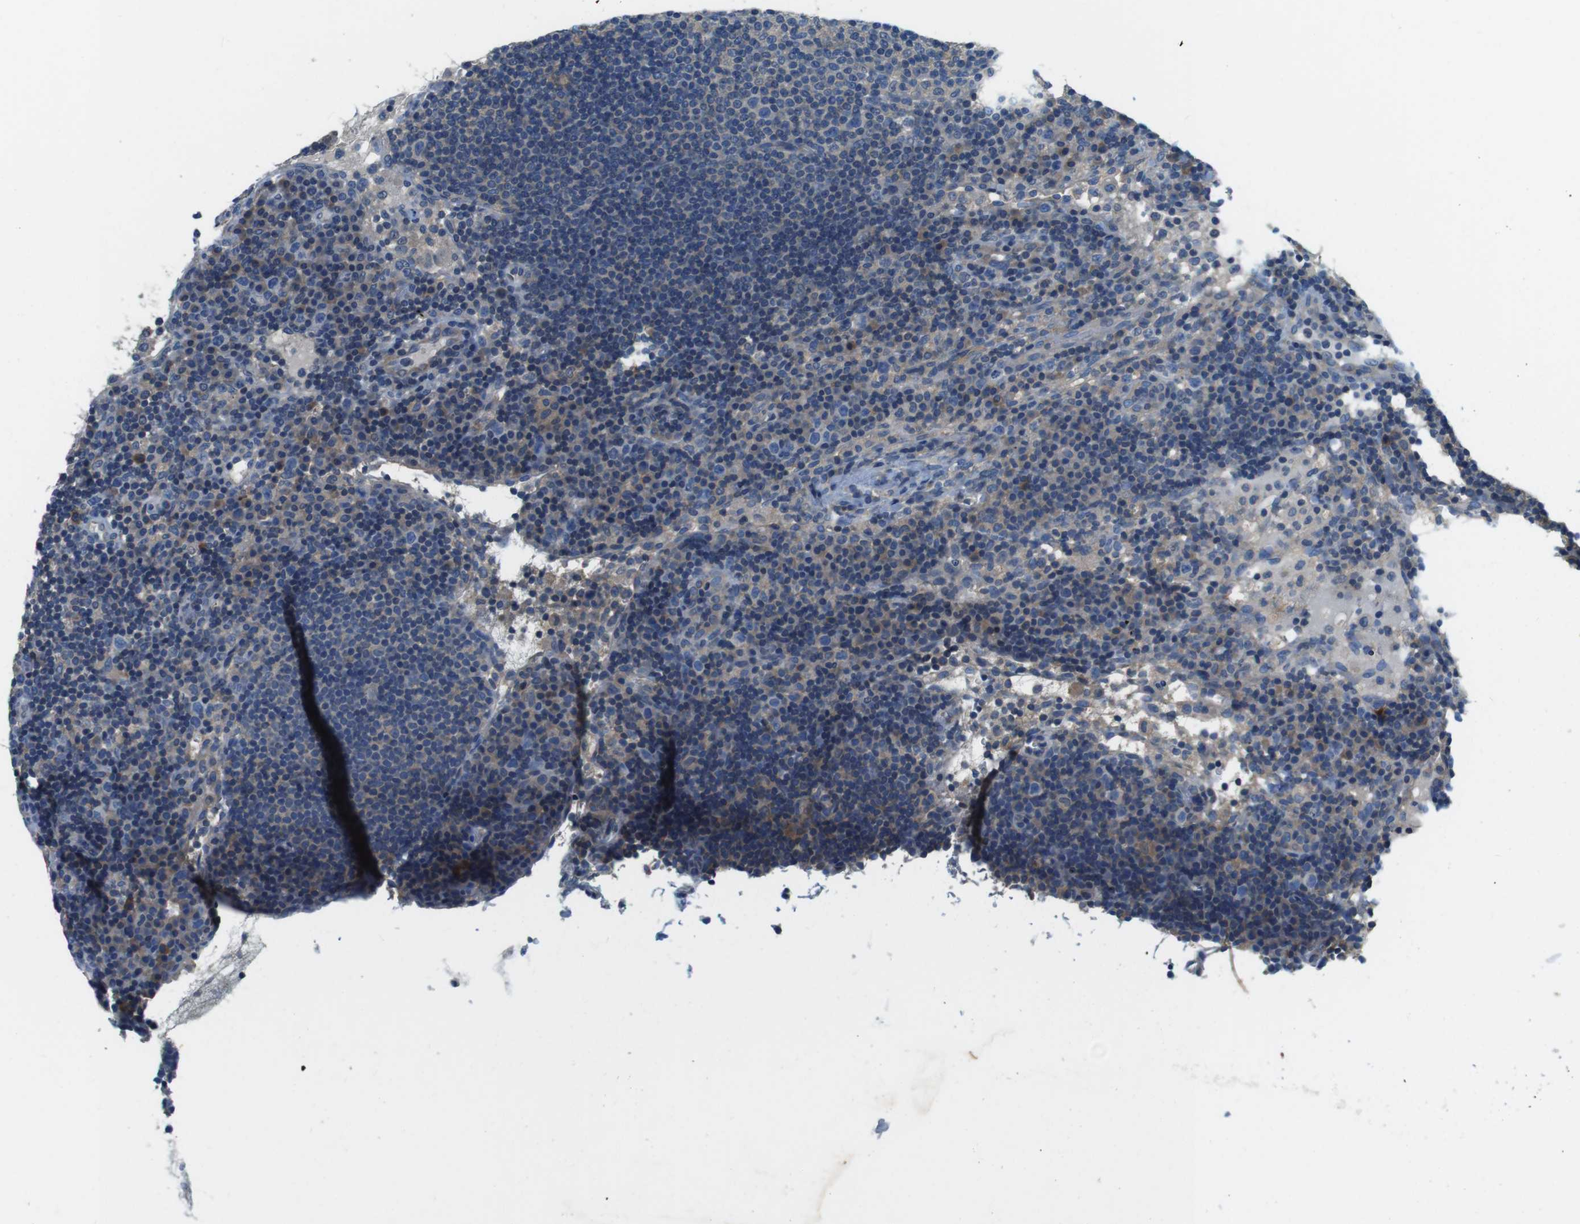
{"staining": {"intensity": "weak", "quantity": "25%-75%", "location": "cytoplasmic/membranous"}, "tissue": "lymph node", "cell_type": "Germinal center cells", "image_type": "normal", "snomed": [{"axis": "morphology", "description": "Normal tissue, NOS"}, {"axis": "topography", "description": "Lymph node"}], "caption": "Immunohistochemistry (DAB (3,3'-diaminobenzidine)) staining of unremarkable human lymph node displays weak cytoplasmic/membranous protein staining in approximately 25%-75% of germinal center cells.", "gene": "DENND4C", "patient": {"sex": "female", "age": 53}}